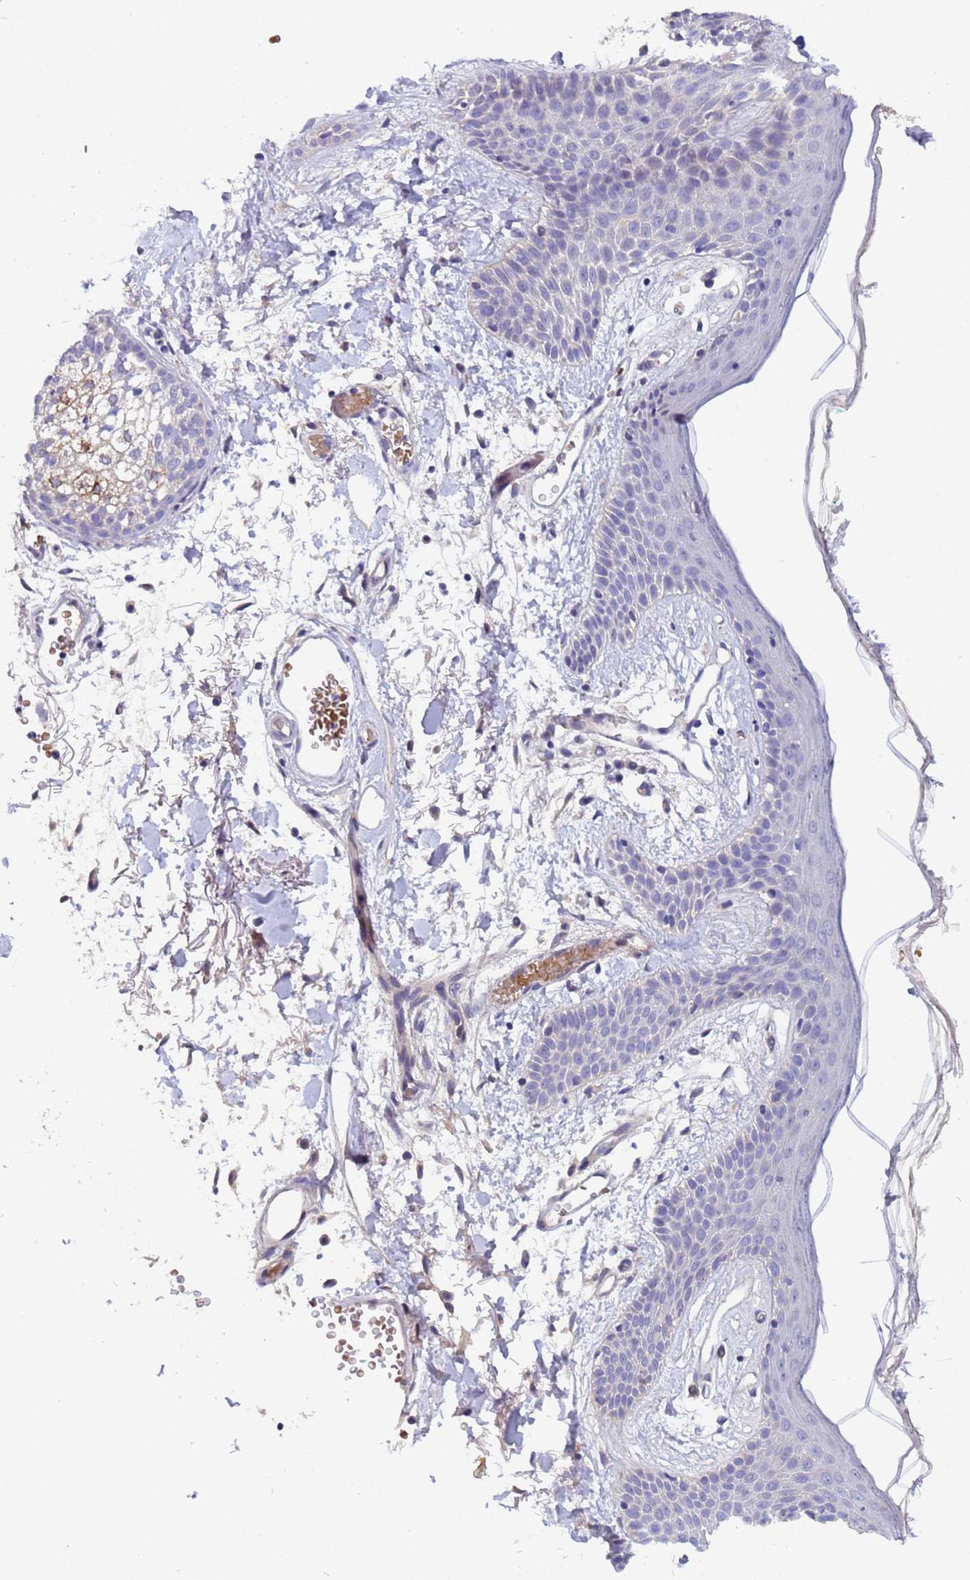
{"staining": {"intensity": "negative", "quantity": "none", "location": "none"}, "tissue": "skin", "cell_type": "Fibroblasts", "image_type": "normal", "snomed": [{"axis": "morphology", "description": "Normal tissue, NOS"}, {"axis": "topography", "description": "Skin"}], "caption": "Immunohistochemical staining of normal skin reveals no significant positivity in fibroblasts.", "gene": "IHO1", "patient": {"sex": "male", "age": 79}}